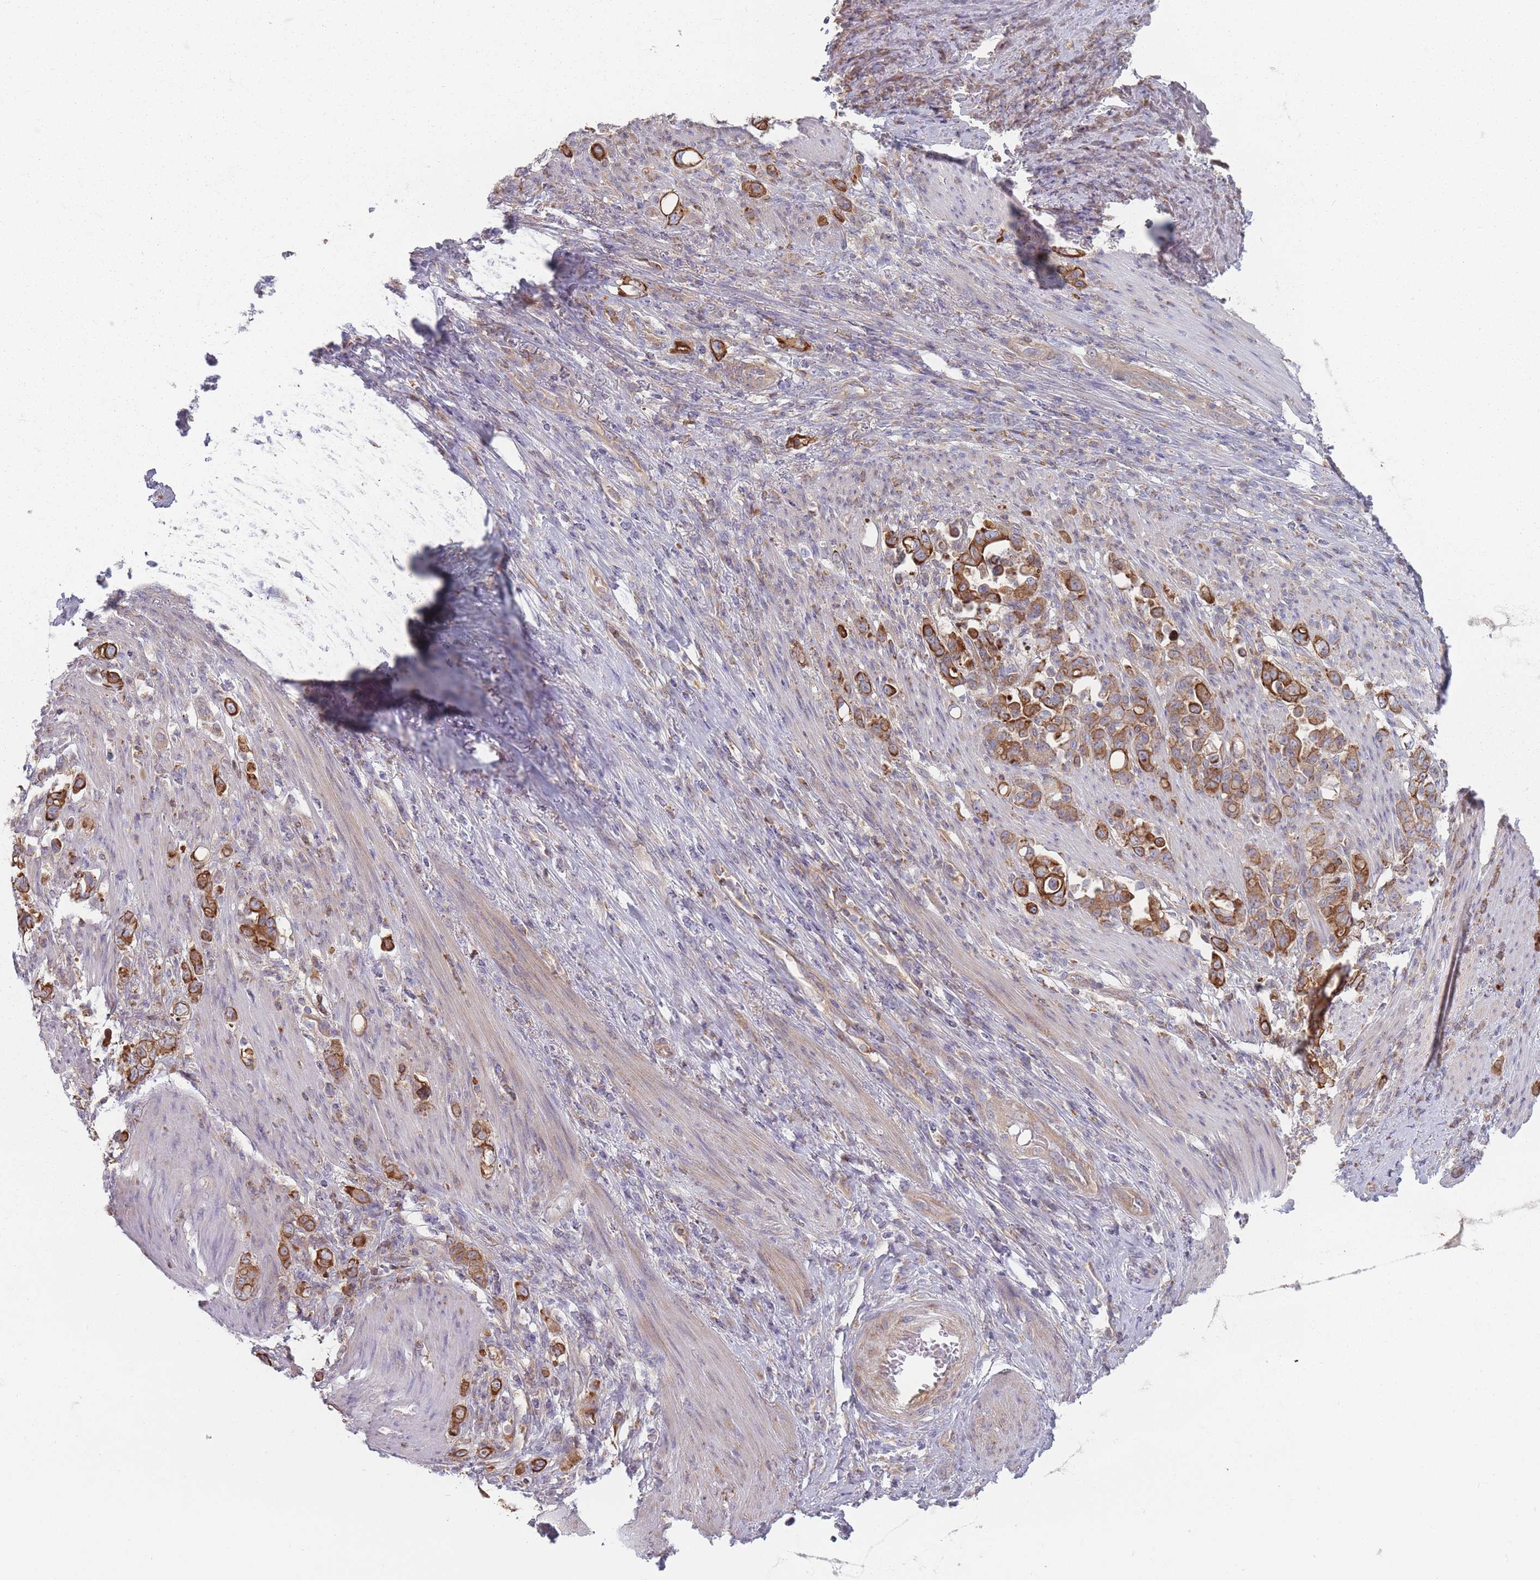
{"staining": {"intensity": "strong", "quantity": ">75%", "location": "cytoplasmic/membranous"}, "tissue": "stomach cancer", "cell_type": "Tumor cells", "image_type": "cancer", "snomed": [{"axis": "morphology", "description": "Normal tissue, NOS"}, {"axis": "morphology", "description": "Adenocarcinoma, NOS"}, {"axis": "topography", "description": "Stomach"}], "caption": "Immunohistochemistry (IHC) (DAB) staining of stomach adenocarcinoma demonstrates strong cytoplasmic/membranous protein staining in about >75% of tumor cells.", "gene": "HSBP1L1", "patient": {"sex": "female", "age": 79}}